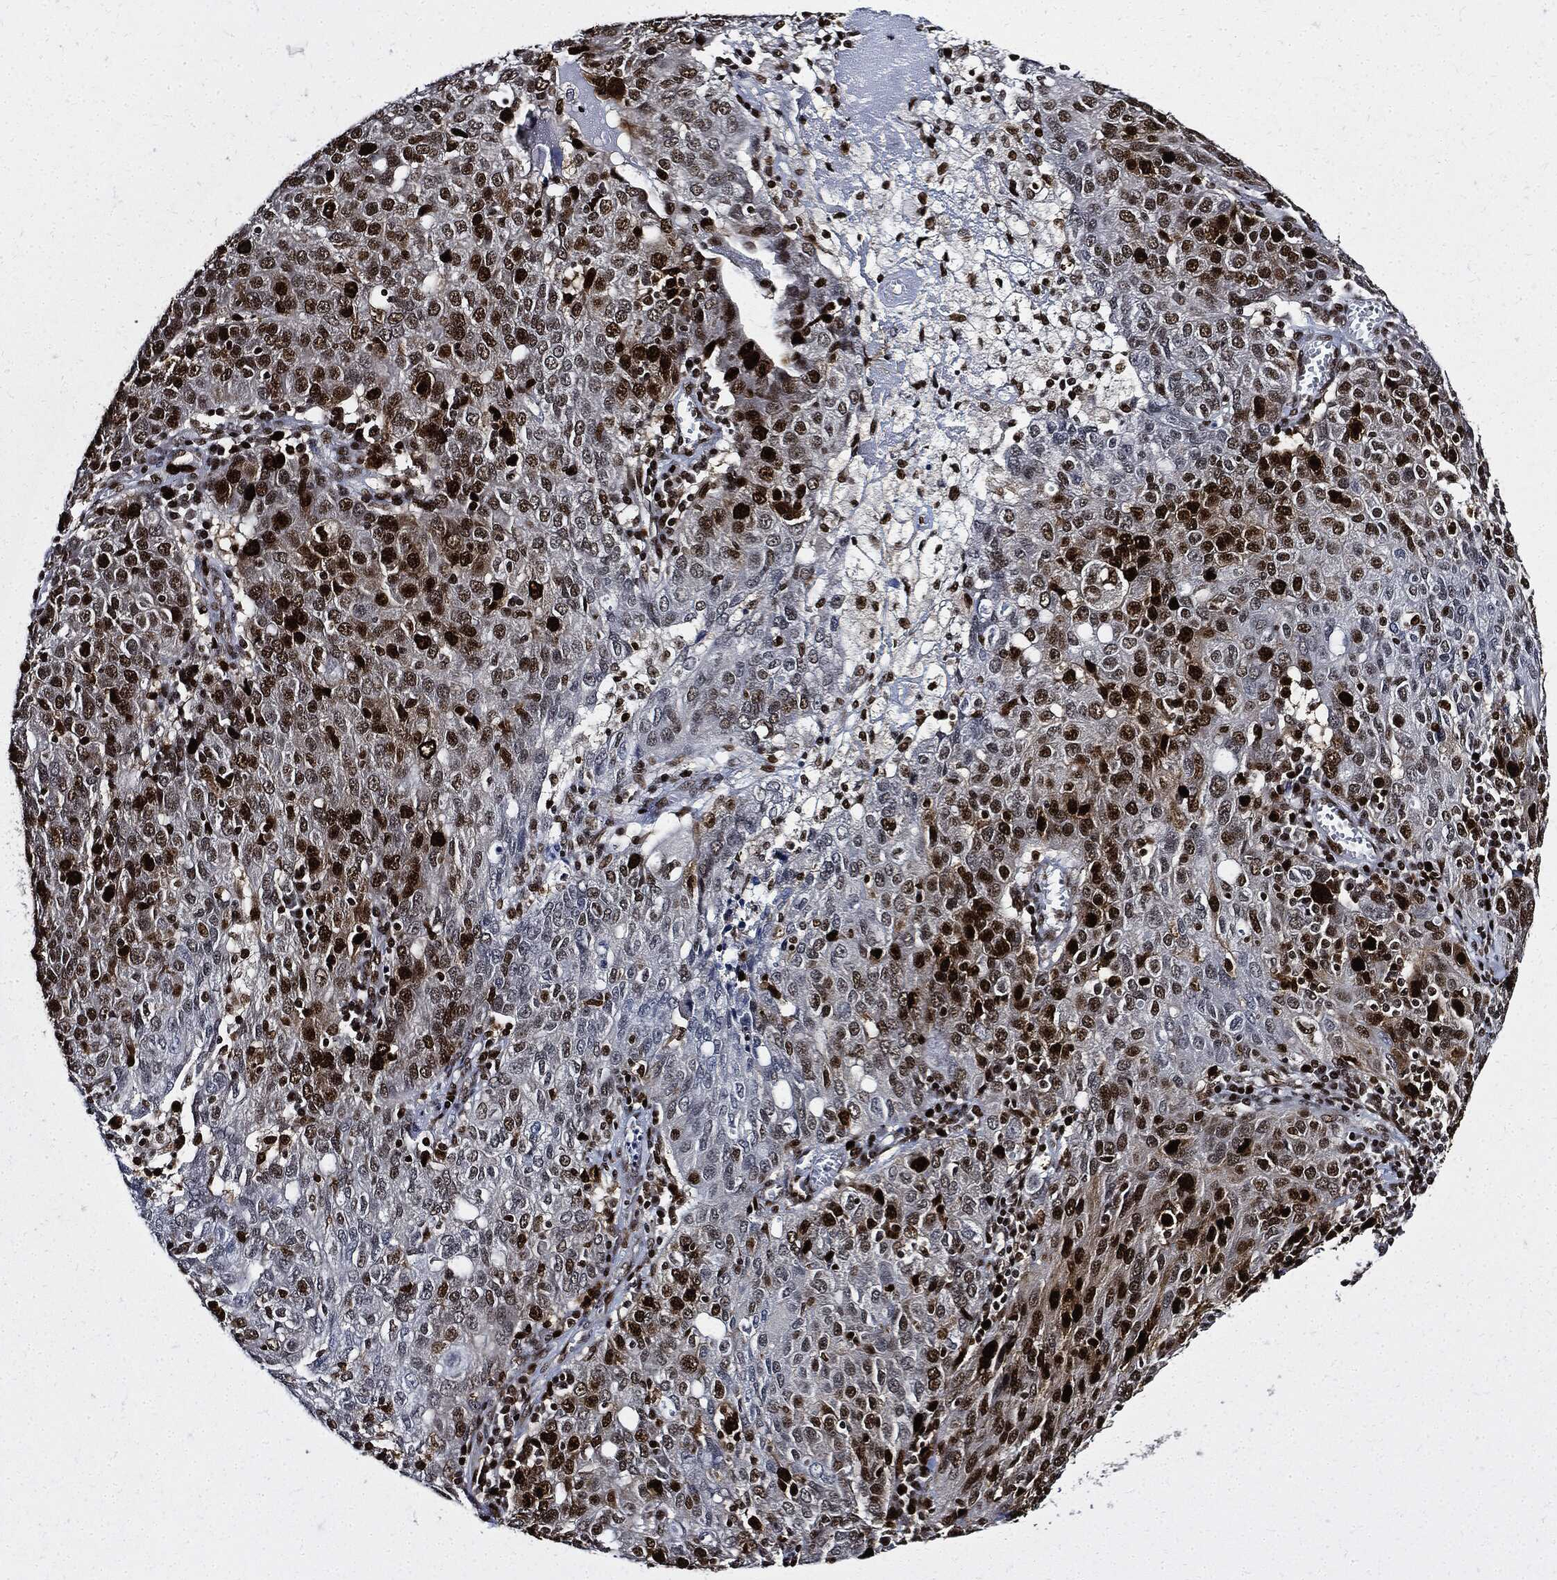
{"staining": {"intensity": "strong", "quantity": "25%-75%", "location": "nuclear"}, "tissue": "ovarian cancer", "cell_type": "Tumor cells", "image_type": "cancer", "snomed": [{"axis": "morphology", "description": "Carcinoma, endometroid"}, {"axis": "topography", "description": "Ovary"}], "caption": "Approximately 25%-75% of tumor cells in human ovarian cancer display strong nuclear protein expression as visualized by brown immunohistochemical staining.", "gene": "PCNA", "patient": {"sex": "female", "age": 50}}